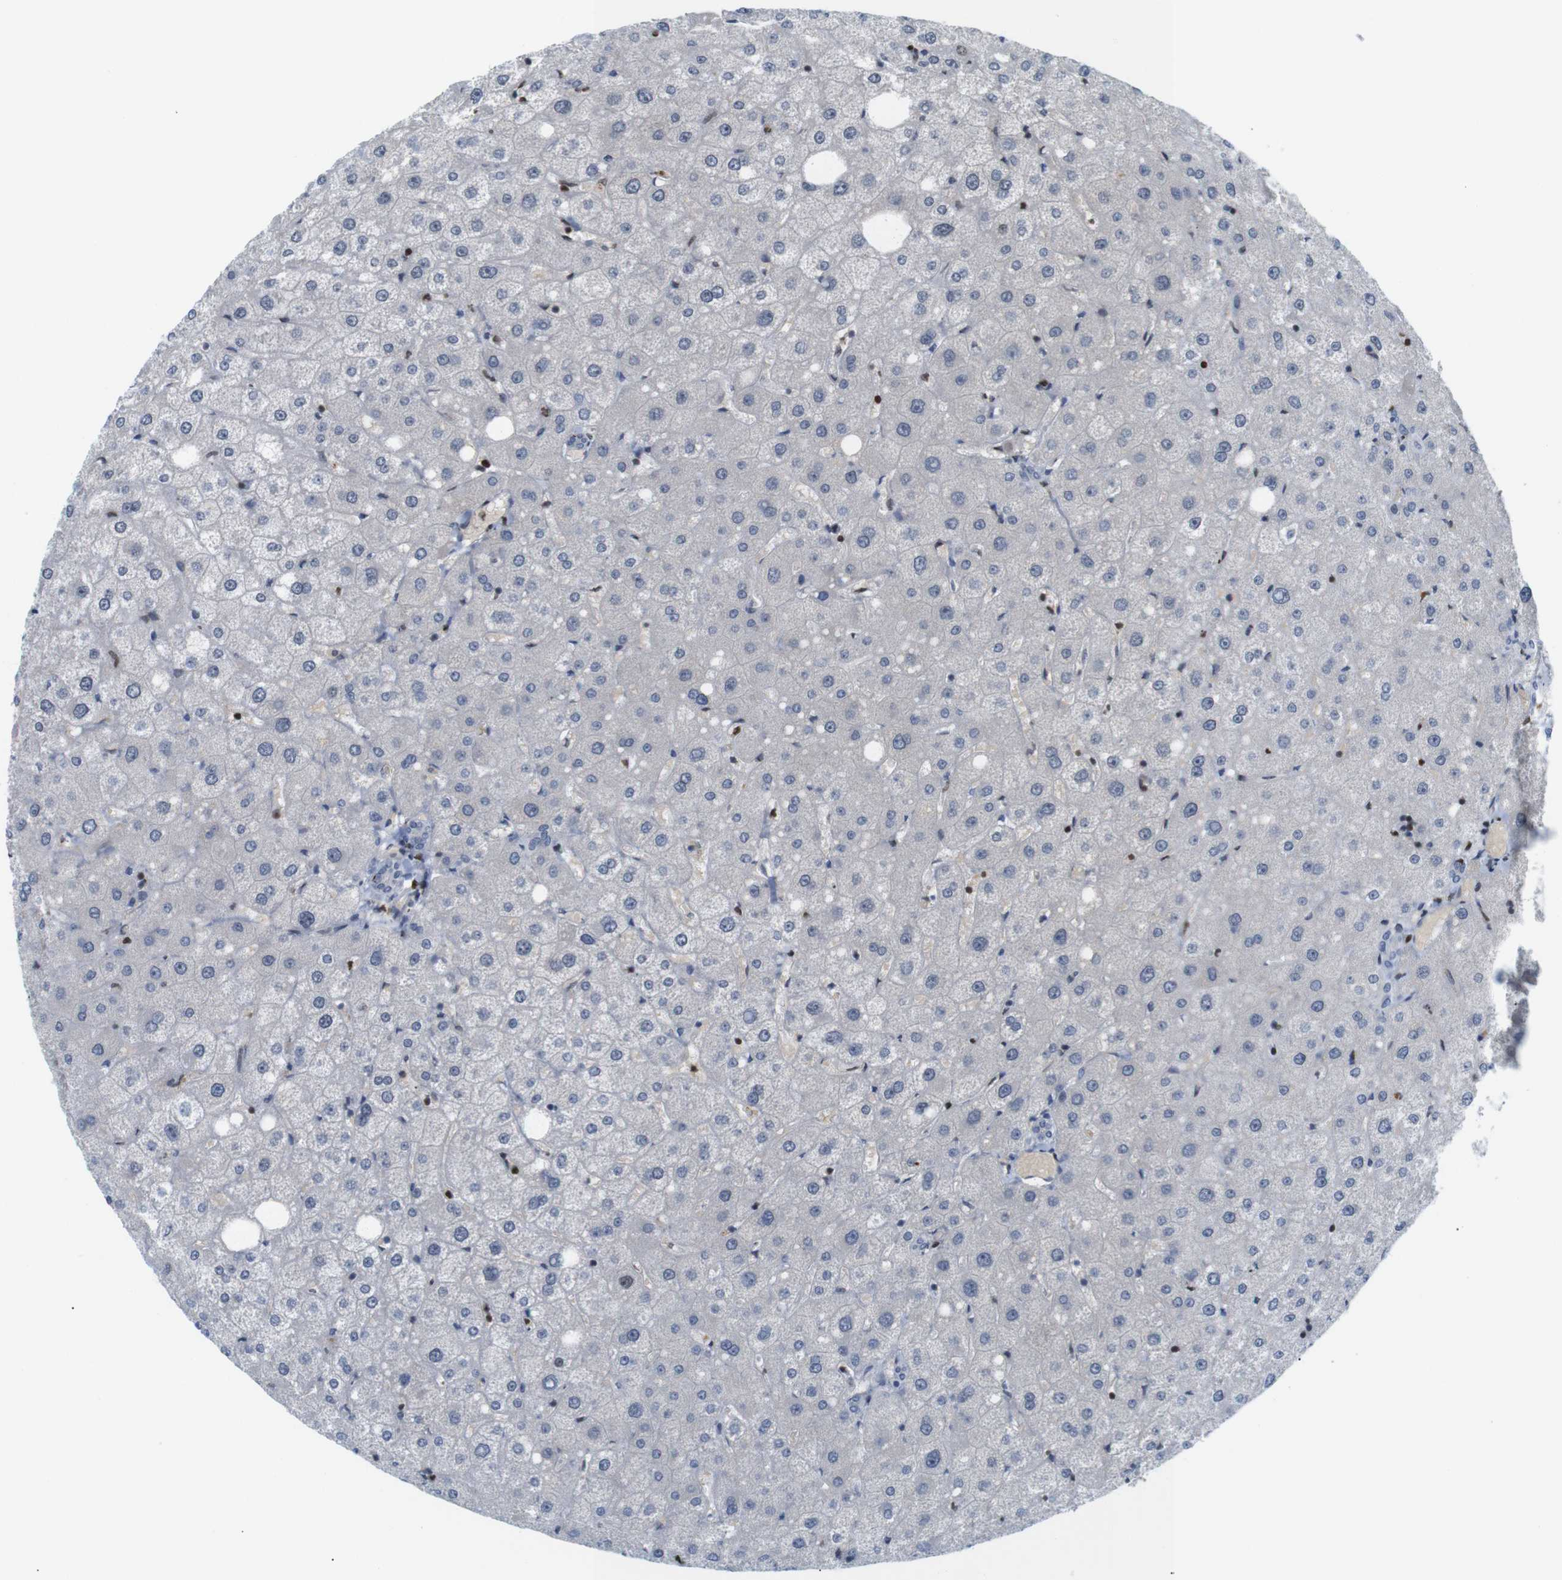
{"staining": {"intensity": "negative", "quantity": "none", "location": "none"}, "tissue": "liver", "cell_type": "Cholangiocytes", "image_type": "normal", "snomed": [{"axis": "morphology", "description": "Normal tissue, NOS"}, {"axis": "topography", "description": "Liver"}], "caption": "This is an immunohistochemistry micrograph of normal human liver. There is no staining in cholangiocytes.", "gene": "MBD1", "patient": {"sex": "male", "age": 73}}